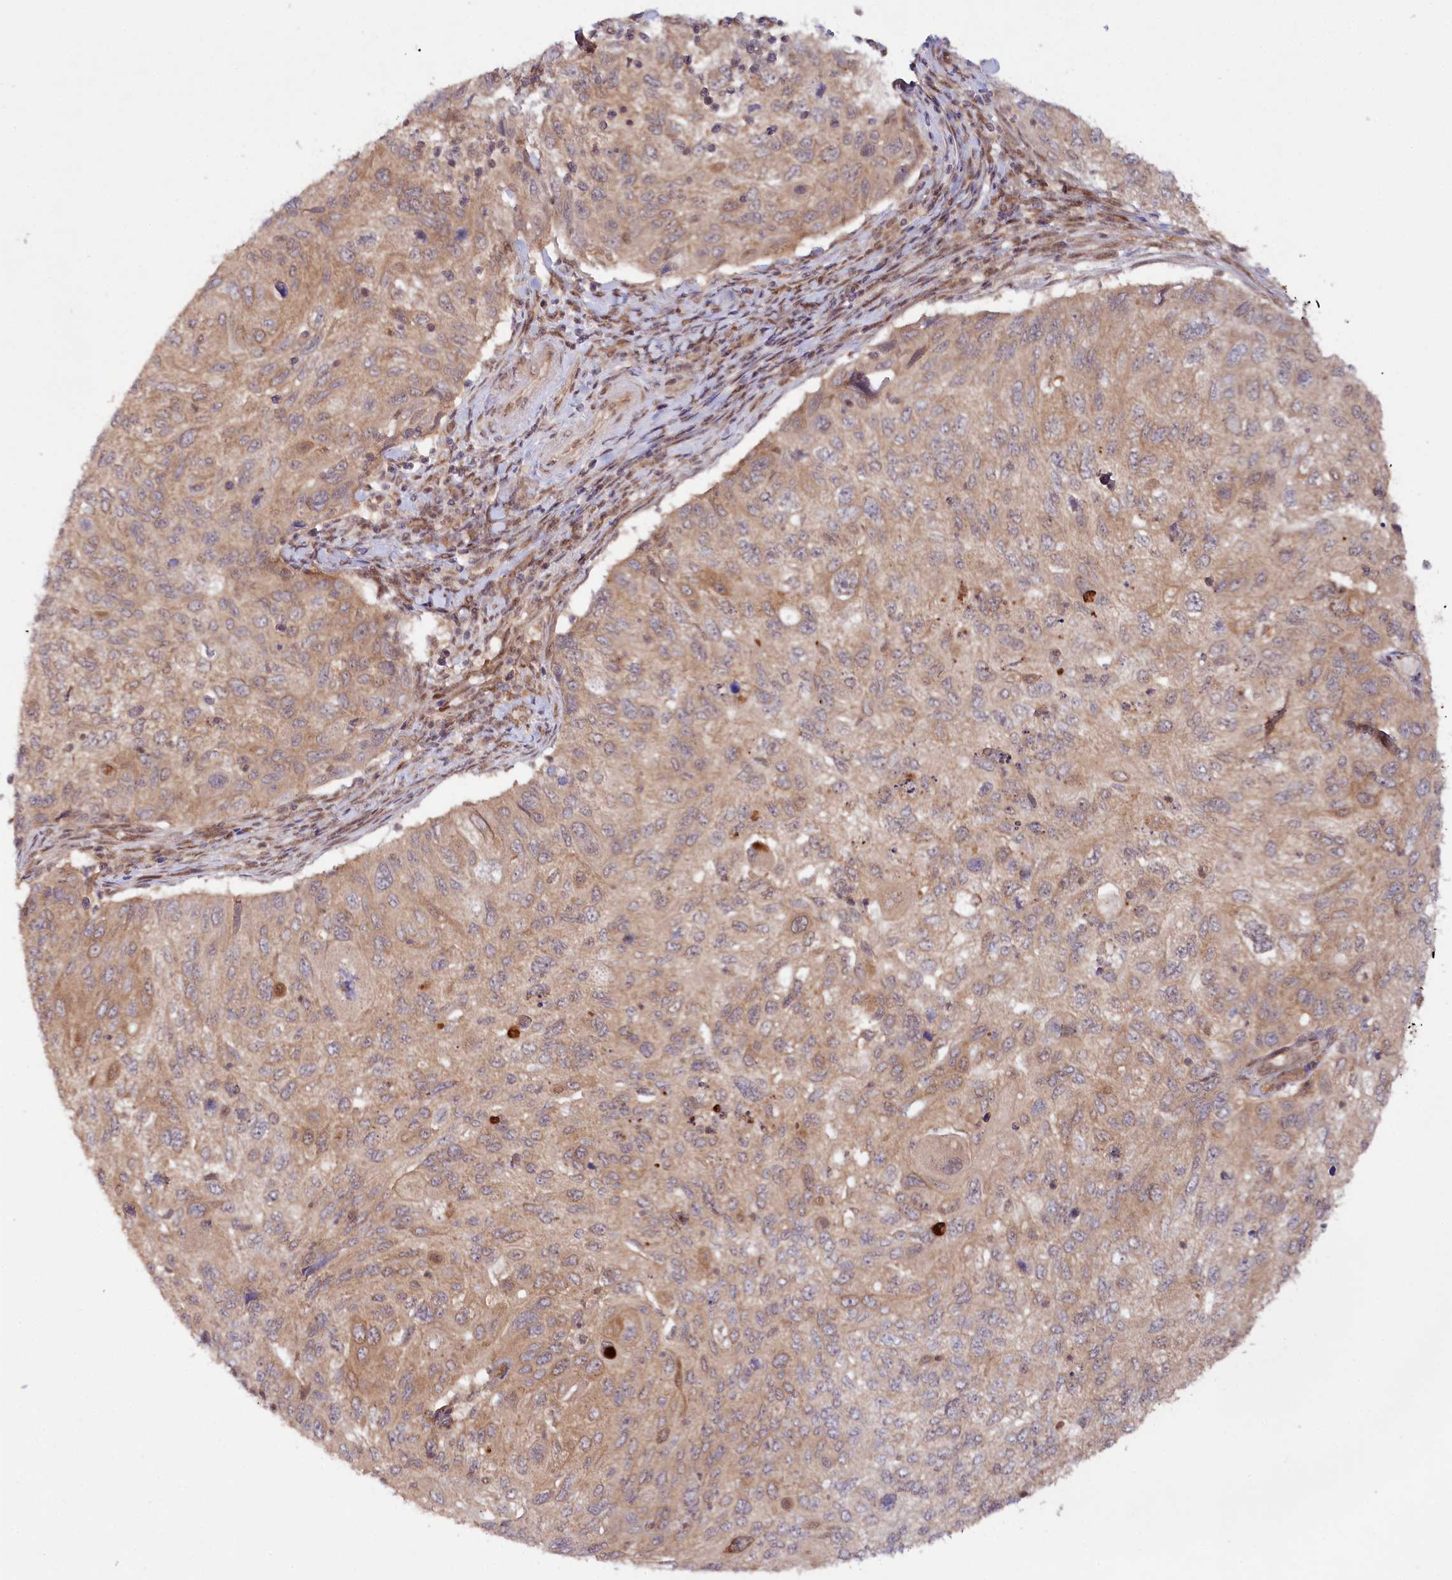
{"staining": {"intensity": "moderate", "quantity": ">75%", "location": "cytoplasmic/membranous"}, "tissue": "cervical cancer", "cell_type": "Tumor cells", "image_type": "cancer", "snomed": [{"axis": "morphology", "description": "Squamous cell carcinoma, NOS"}, {"axis": "topography", "description": "Cervix"}], "caption": "This photomicrograph displays immunohistochemistry (IHC) staining of cervical cancer, with medium moderate cytoplasmic/membranous expression in about >75% of tumor cells.", "gene": "CCDC65", "patient": {"sex": "female", "age": 70}}